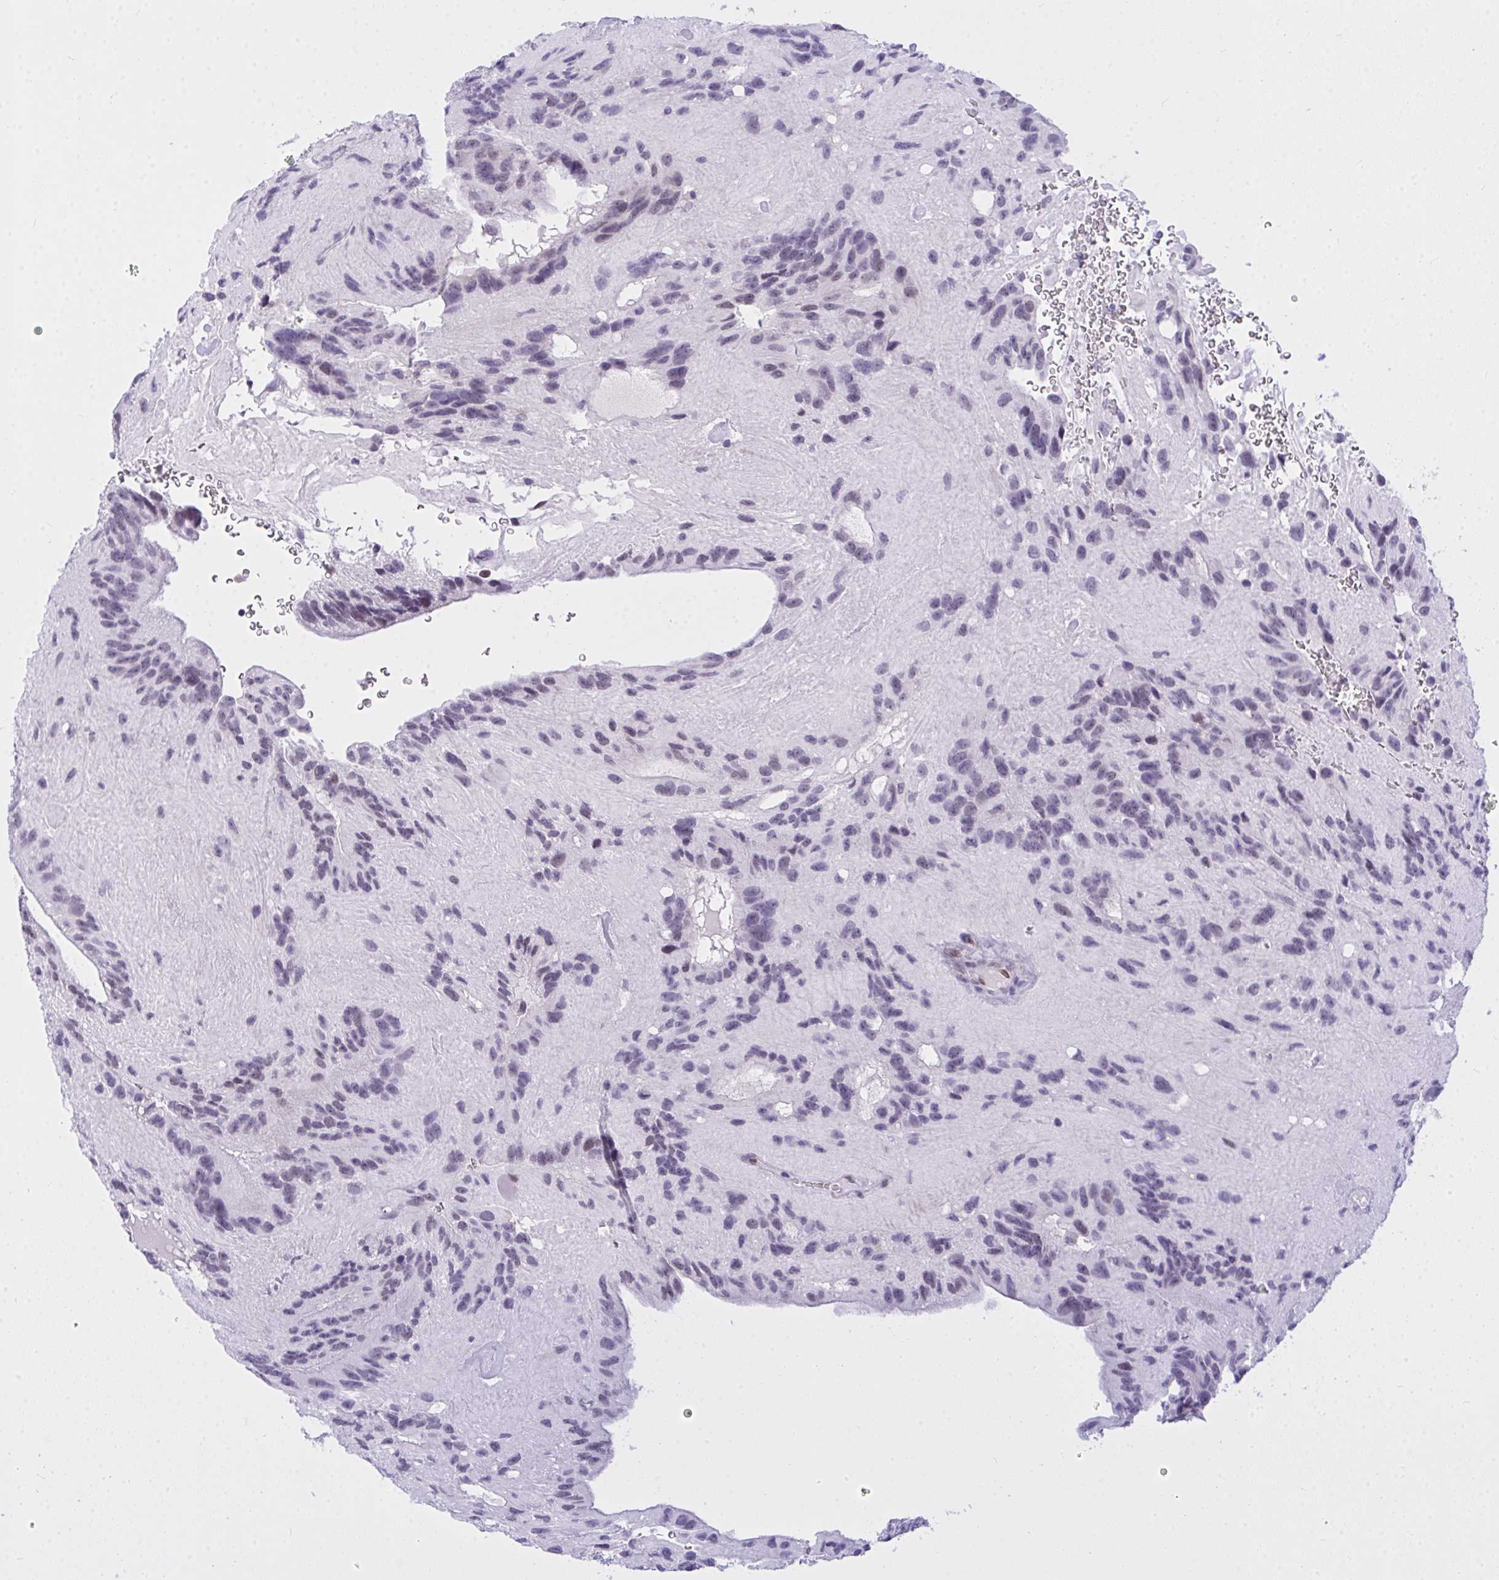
{"staining": {"intensity": "negative", "quantity": "none", "location": "none"}, "tissue": "glioma", "cell_type": "Tumor cells", "image_type": "cancer", "snomed": [{"axis": "morphology", "description": "Glioma, malignant, Low grade"}, {"axis": "topography", "description": "Brain"}], "caption": "An immunohistochemistry (IHC) image of malignant glioma (low-grade) is shown. There is no staining in tumor cells of malignant glioma (low-grade).", "gene": "TEAD4", "patient": {"sex": "male", "age": 31}}